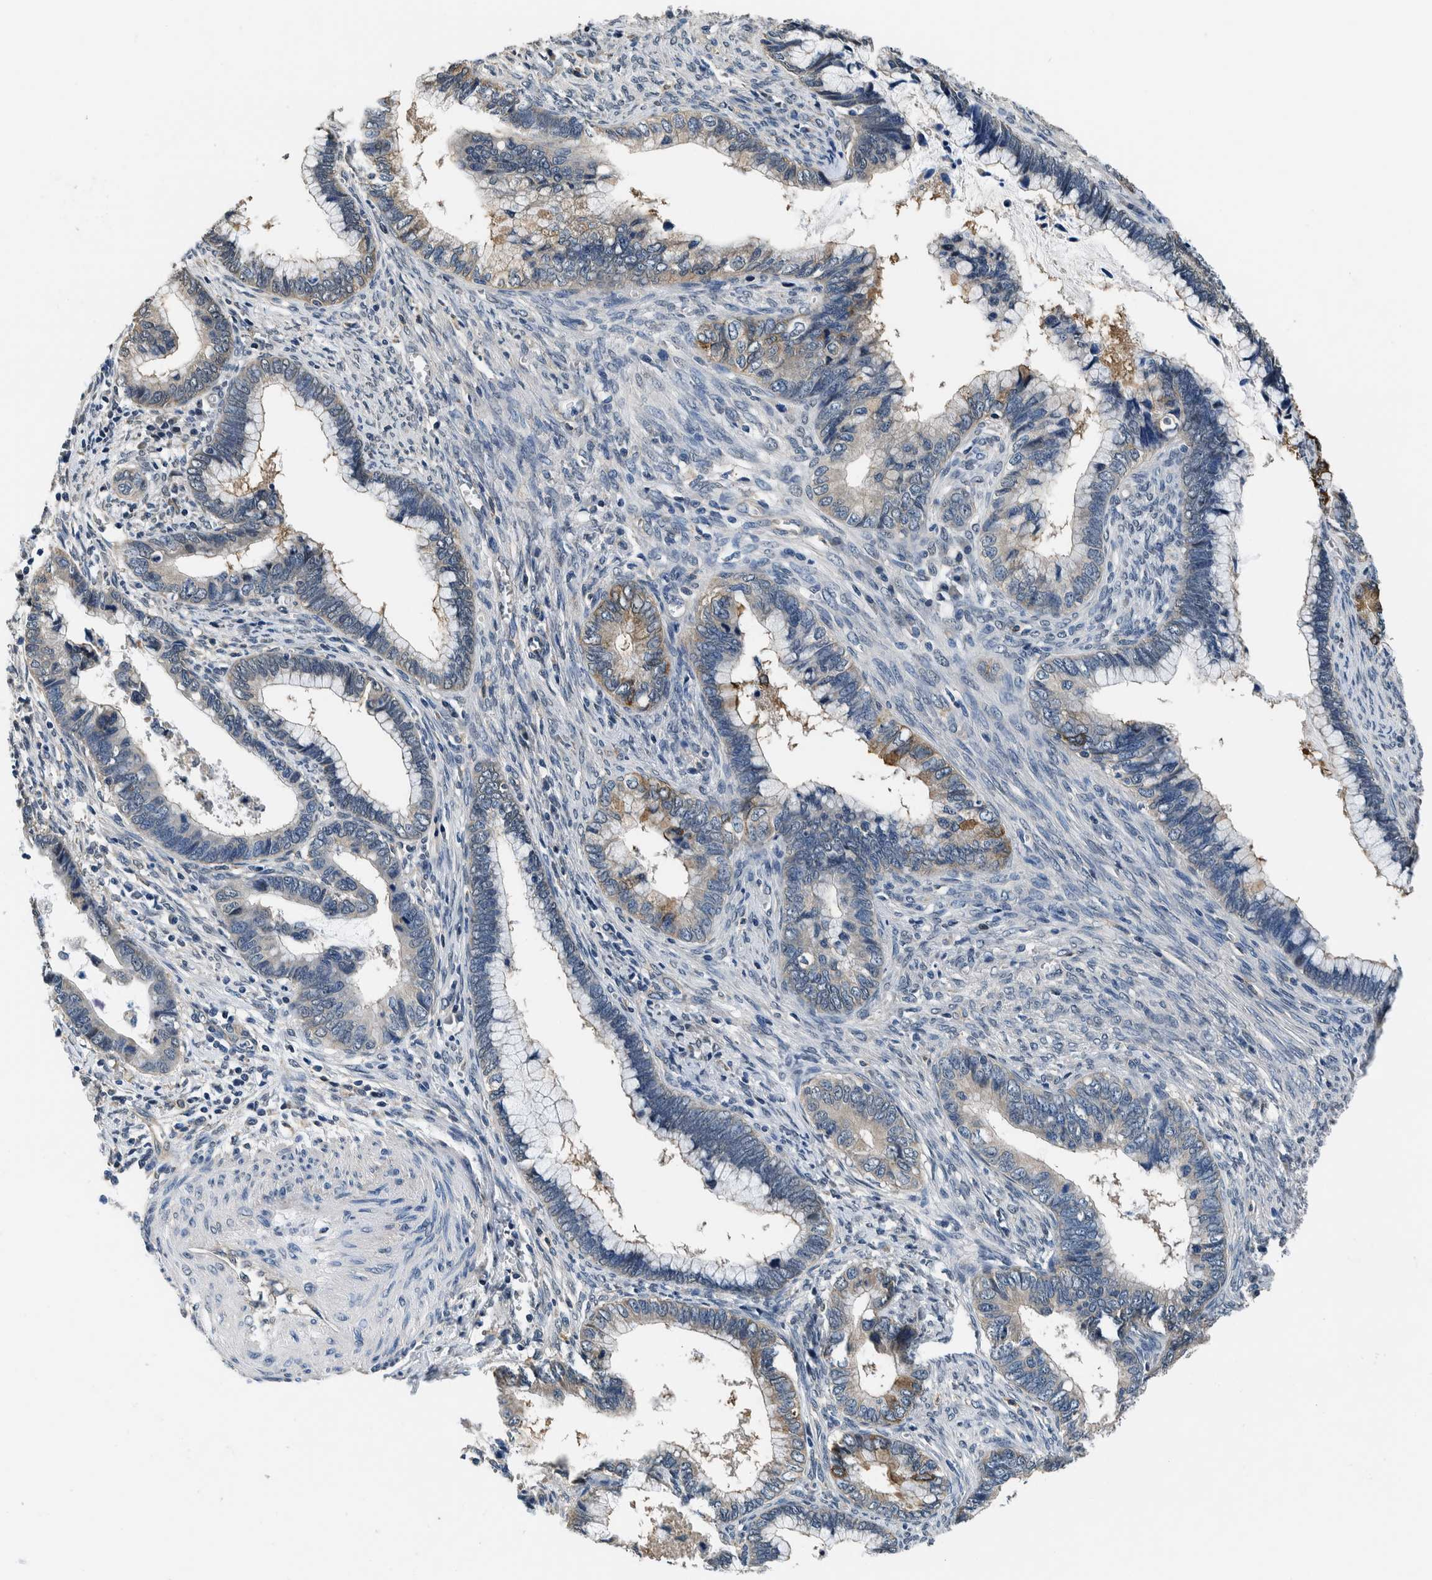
{"staining": {"intensity": "moderate", "quantity": "25%-75%", "location": "cytoplasmic/membranous"}, "tissue": "cervical cancer", "cell_type": "Tumor cells", "image_type": "cancer", "snomed": [{"axis": "morphology", "description": "Adenocarcinoma, NOS"}, {"axis": "topography", "description": "Cervix"}], "caption": "Cervical cancer stained with a brown dye demonstrates moderate cytoplasmic/membranous positive expression in approximately 25%-75% of tumor cells.", "gene": "NIBAN2", "patient": {"sex": "female", "age": 44}}